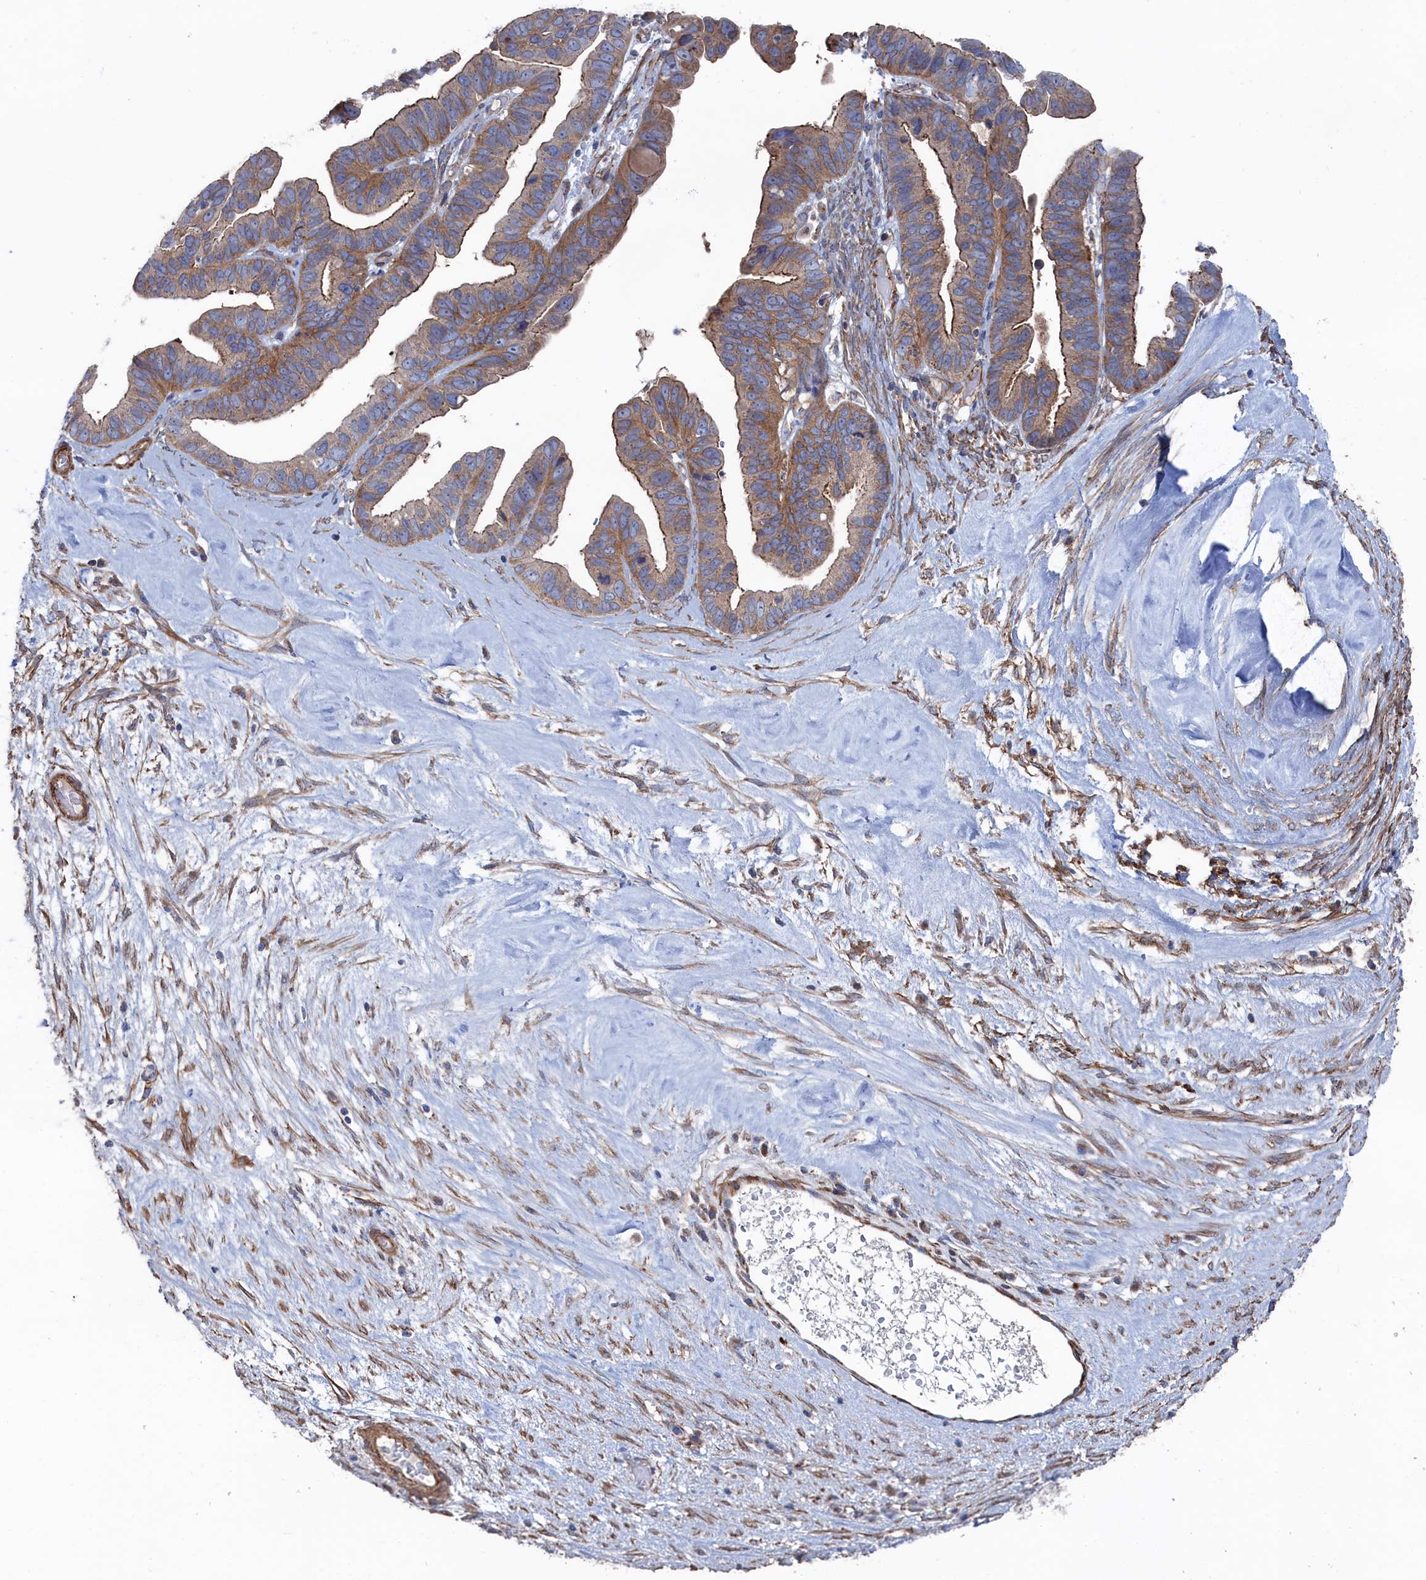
{"staining": {"intensity": "moderate", "quantity": "25%-75%", "location": "cytoplasmic/membranous"}, "tissue": "ovarian cancer", "cell_type": "Tumor cells", "image_type": "cancer", "snomed": [{"axis": "morphology", "description": "Cystadenocarcinoma, serous, NOS"}, {"axis": "topography", "description": "Ovary"}], "caption": "Serous cystadenocarcinoma (ovarian) stained with a brown dye shows moderate cytoplasmic/membranous positive staining in about 25%-75% of tumor cells.", "gene": "FILIP1L", "patient": {"sex": "female", "age": 56}}